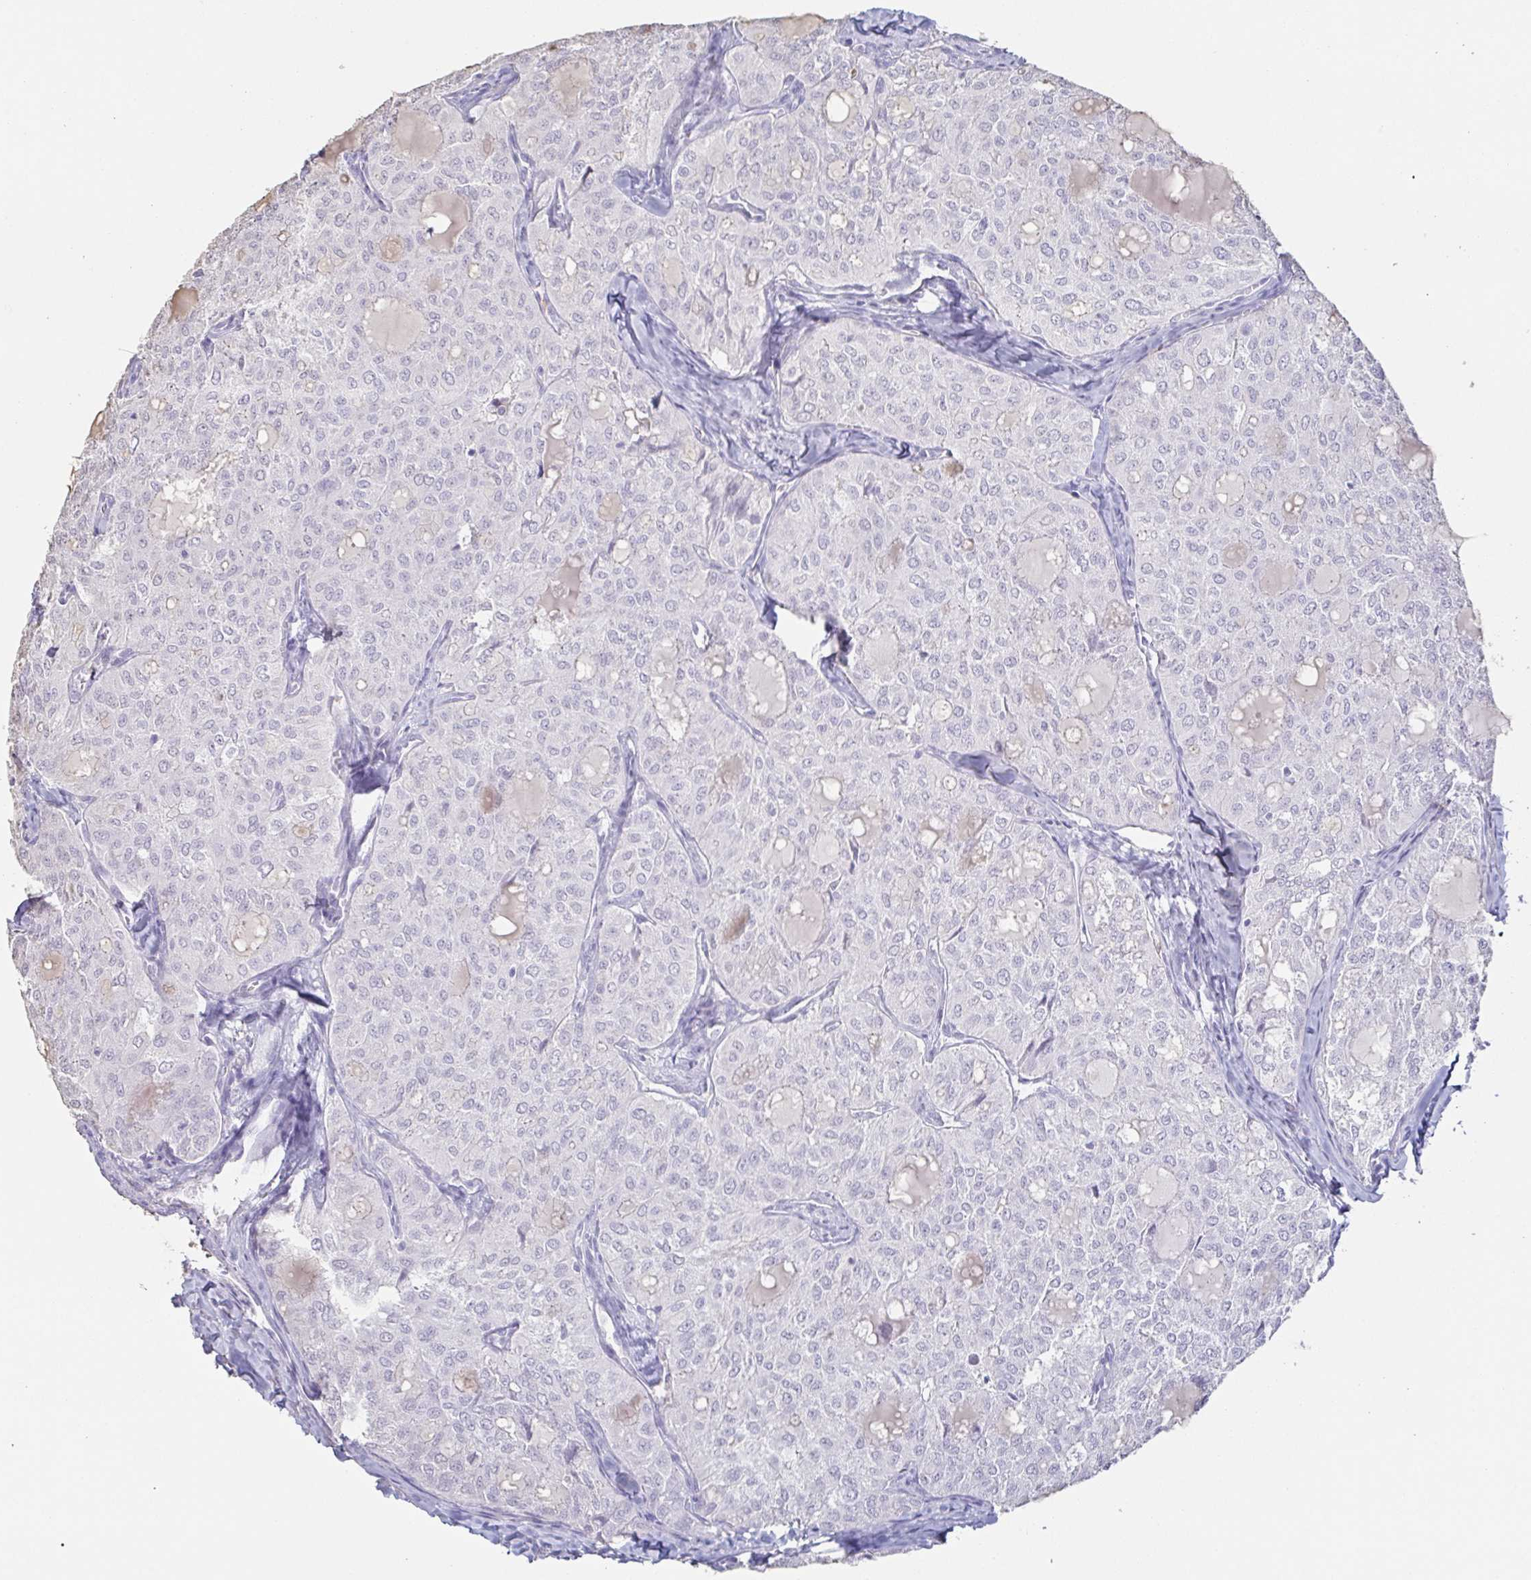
{"staining": {"intensity": "negative", "quantity": "none", "location": "none"}, "tissue": "thyroid cancer", "cell_type": "Tumor cells", "image_type": "cancer", "snomed": [{"axis": "morphology", "description": "Follicular adenoma carcinoma, NOS"}, {"axis": "topography", "description": "Thyroid gland"}], "caption": "Immunohistochemical staining of thyroid cancer (follicular adenoma carcinoma) reveals no significant expression in tumor cells. The staining was performed using DAB (3,3'-diaminobenzidine) to visualize the protein expression in brown, while the nuclei were stained in blue with hematoxylin (Magnification: 20x).", "gene": "BPIFA2", "patient": {"sex": "male", "age": 75}}